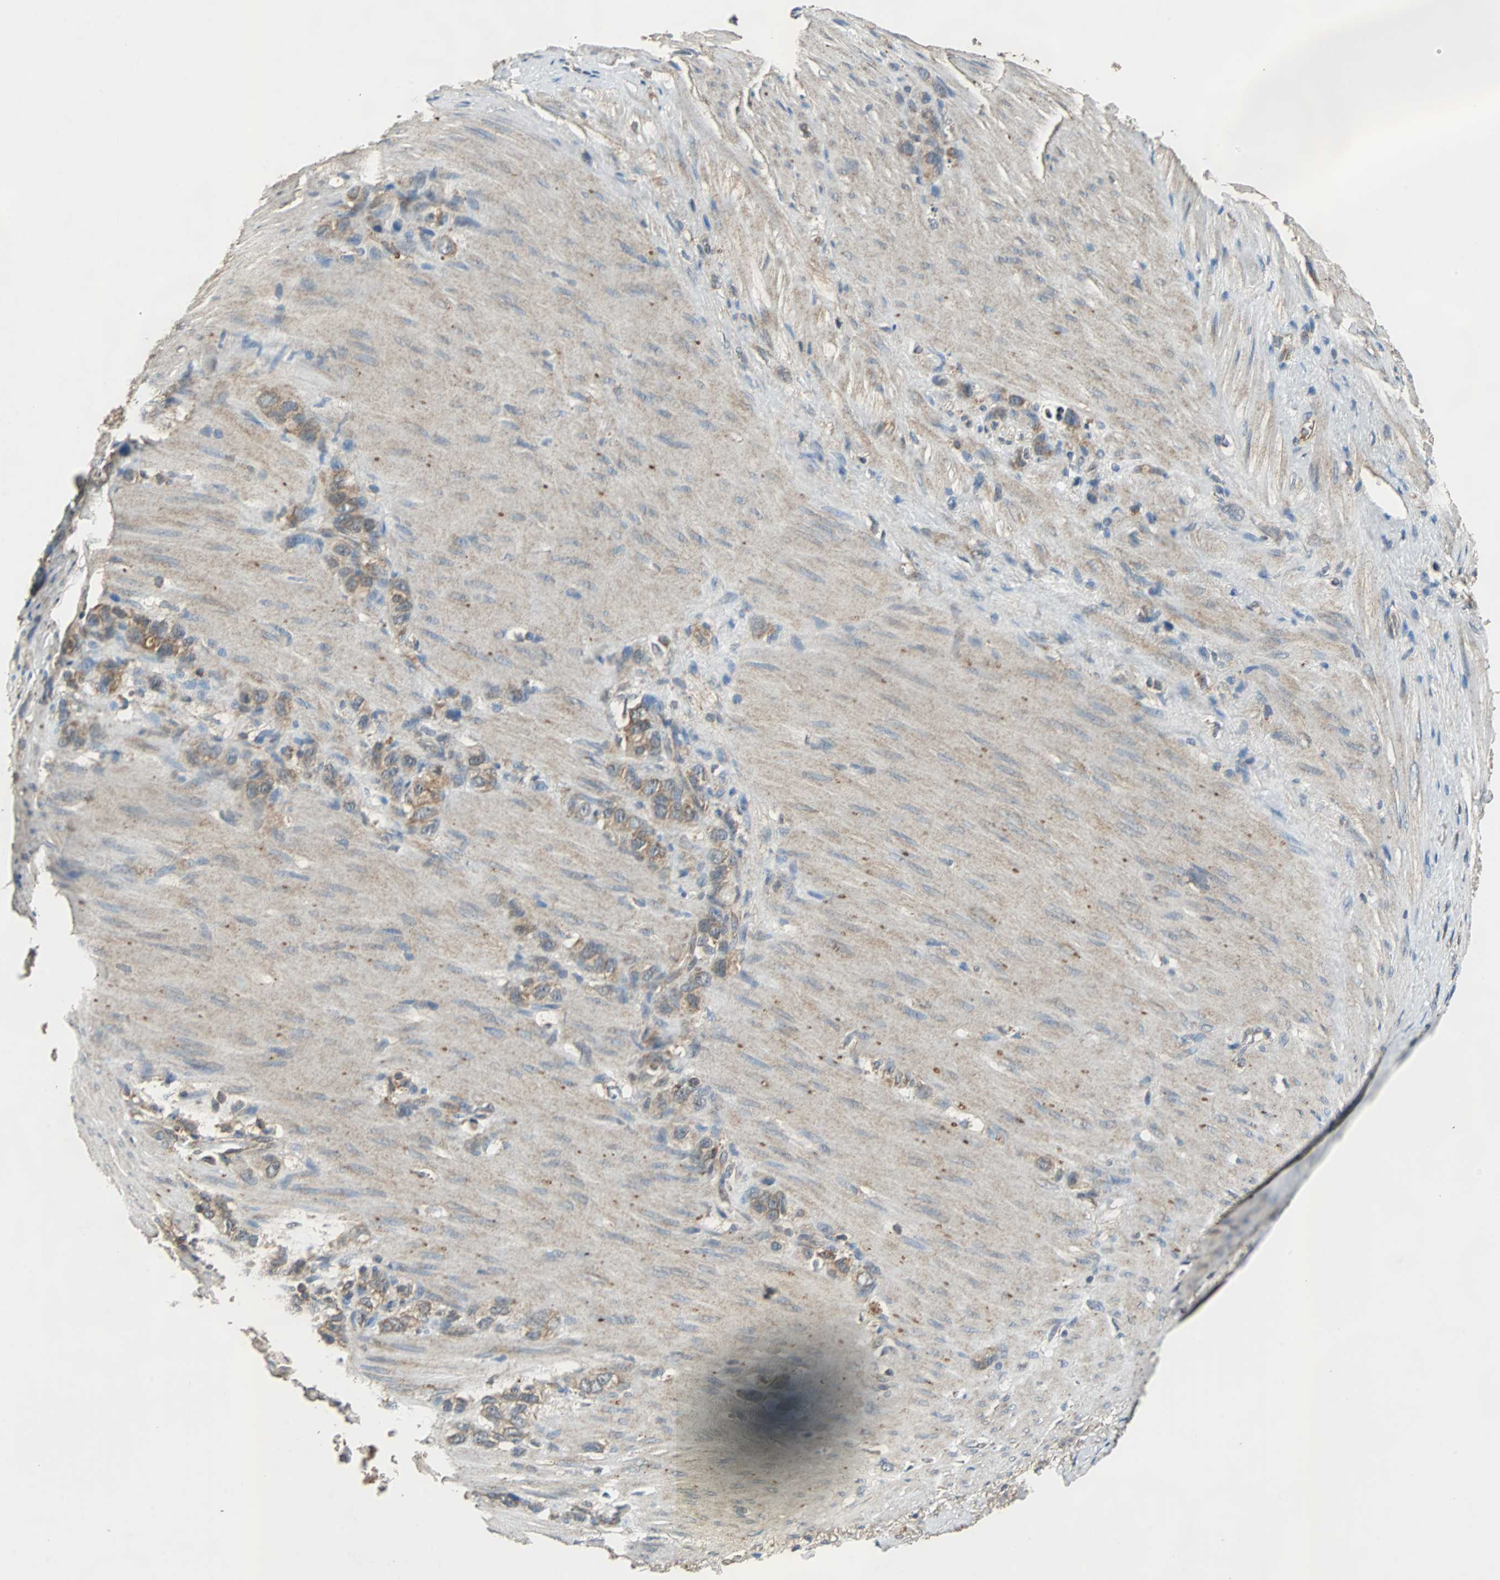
{"staining": {"intensity": "moderate", "quantity": "25%-75%", "location": "cytoplasmic/membranous"}, "tissue": "stomach cancer", "cell_type": "Tumor cells", "image_type": "cancer", "snomed": [{"axis": "morphology", "description": "Normal tissue, NOS"}, {"axis": "morphology", "description": "Adenocarcinoma, NOS"}, {"axis": "morphology", "description": "Adenocarcinoma, High grade"}, {"axis": "topography", "description": "Stomach, upper"}, {"axis": "topography", "description": "Stomach"}], "caption": "Stomach cancer tissue exhibits moderate cytoplasmic/membranous positivity in about 25%-75% of tumor cells", "gene": "VBP1", "patient": {"sex": "female", "age": 65}}